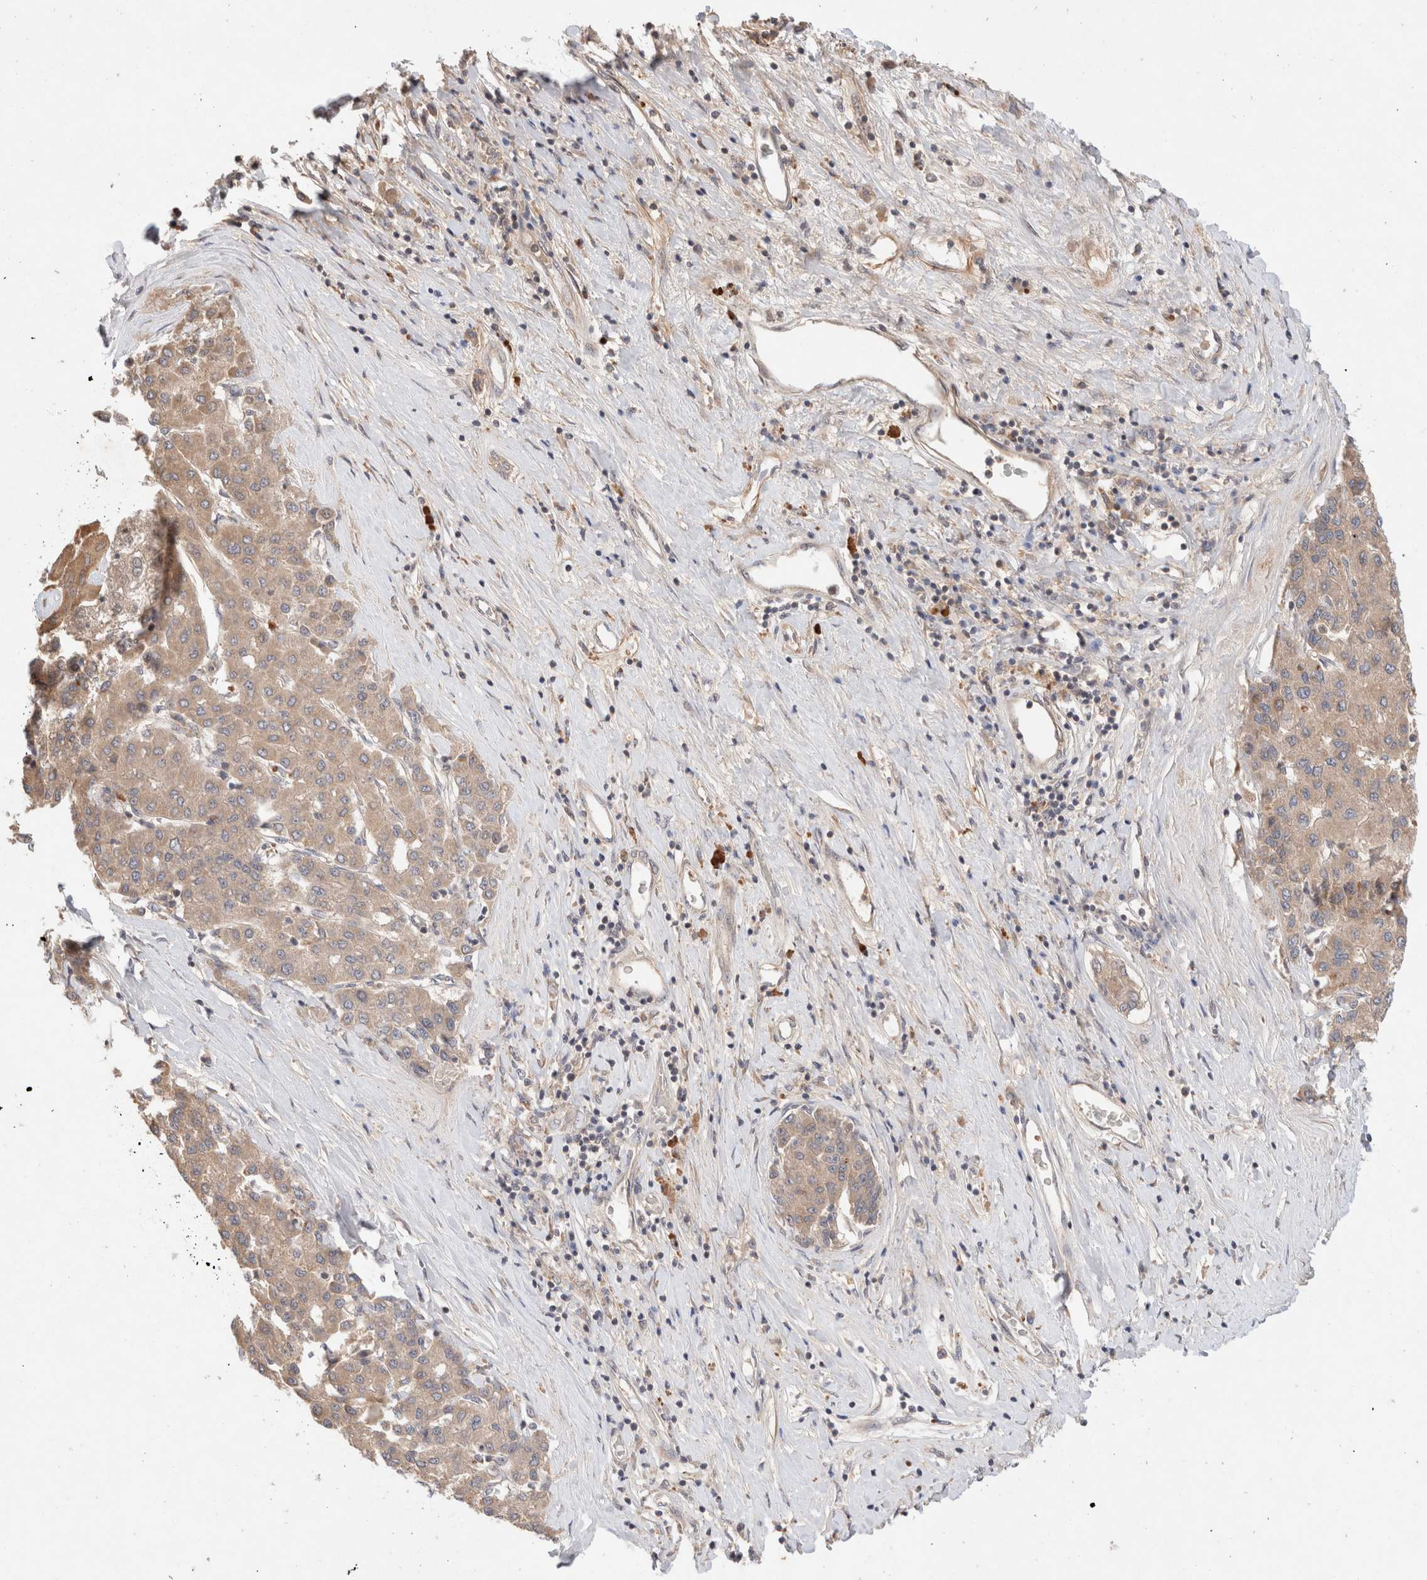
{"staining": {"intensity": "weak", "quantity": ">75%", "location": "cytoplasmic/membranous"}, "tissue": "liver cancer", "cell_type": "Tumor cells", "image_type": "cancer", "snomed": [{"axis": "morphology", "description": "Carcinoma, Hepatocellular, NOS"}, {"axis": "topography", "description": "Liver"}], "caption": "High-magnification brightfield microscopy of hepatocellular carcinoma (liver) stained with DAB (3,3'-diaminobenzidine) (brown) and counterstained with hematoxylin (blue). tumor cells exhibit weak cytoplasmic/membranous positivity is seen in about>75% of cells. (Stains: DAB in brown, nuclei in blue, Microscopy: brightfield microscopy at high magnification).", "gene": "KLHL20", "patient": {"sex": "male", "age": 65}}